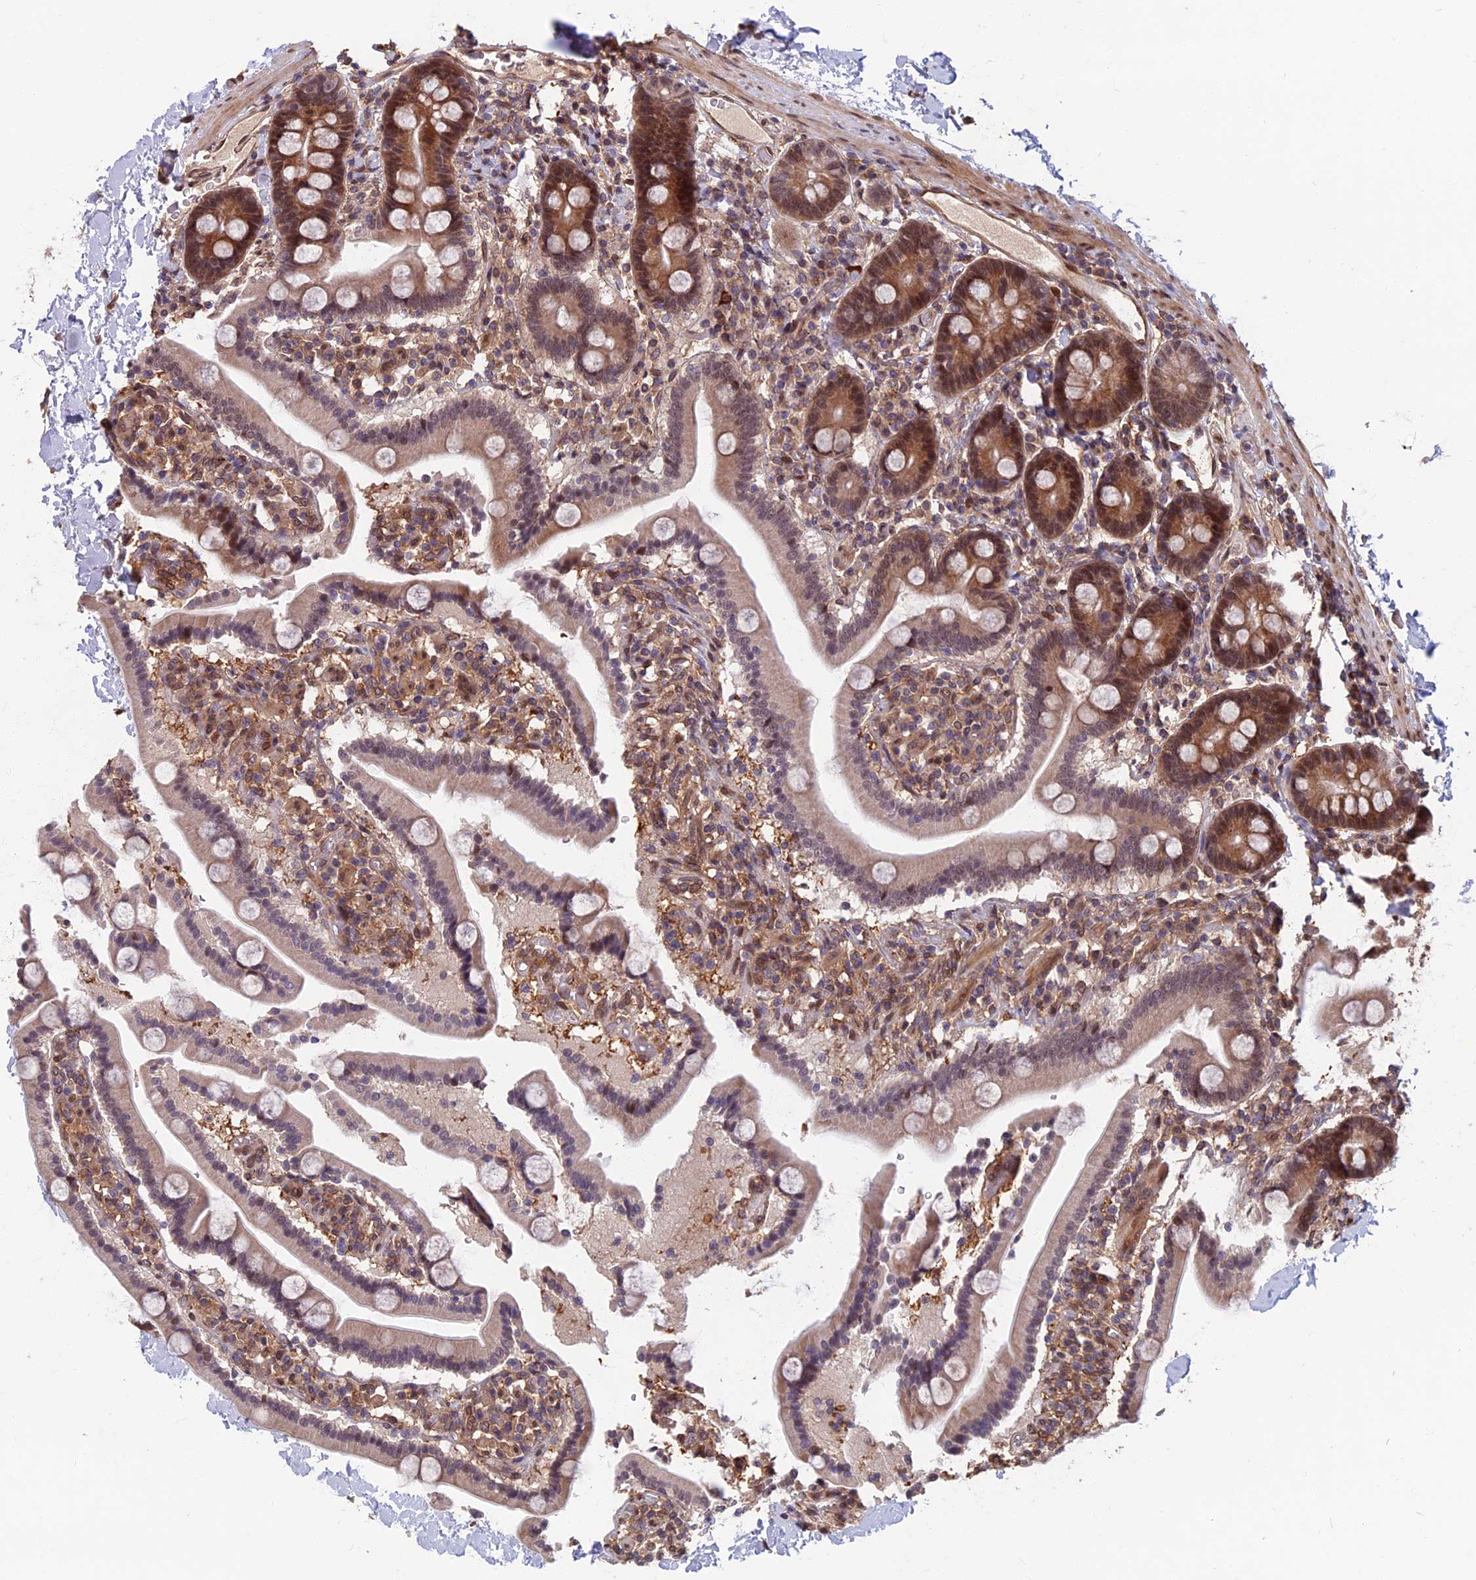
{"staining": {"intensity": "moderate", "quantity": ">75%", "location": "cytoplasmic/membranous,nuclear"}, "tissue": "duodenum", "cell_type": "Glandular cells", "image_type": "normal", "snomed": [{"axis": "morphology", "description": "Normal tissue, NOS"}, {"axis": "topography", "description": "Duodenum"}], "caption": "This is a micrograph of IHC staining of unremarkable duodenum, which shows moderate expression in the cytoplasmic/membranous,nuclear of glandular cells.", "gene": "SPG11", "patient": {"sex": "male", "age": 55}}